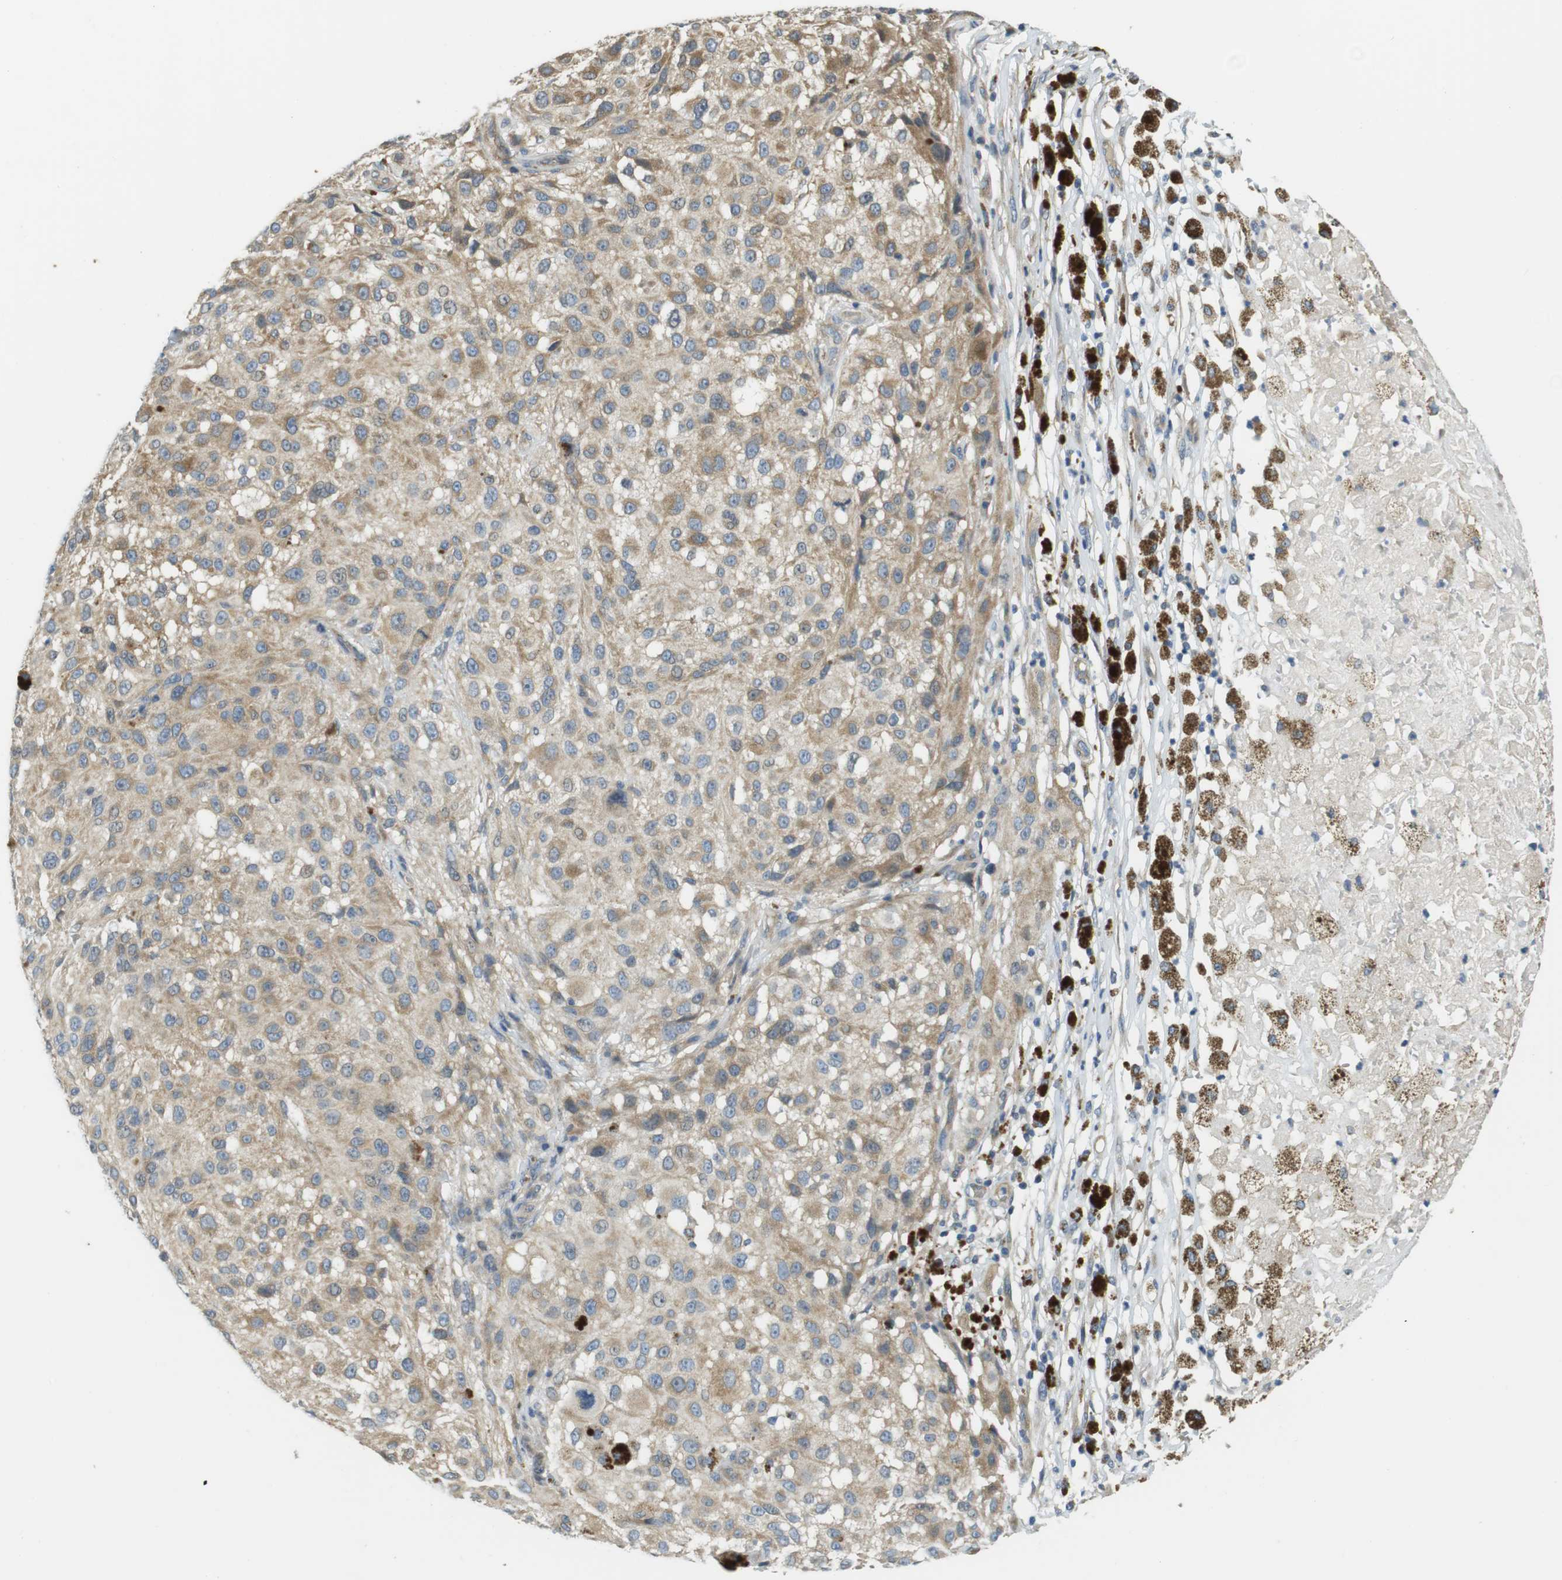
{"staining": {"intensity": "moderate", "quantity": ">75%", "location": "cytoplasmic/membranous"}, "tissue": "melanoma", "cell_type": "Tumor cells", "image_type": "cancer", "snomed": [{"axis": "morphology", "description": "Necrosis, NOS"}, {"axis": "morphology", "description": "Malignant melanoma, NOS"}, {"axis": "topography", "description": "Skin"}], "caption": "Tumor cells display medium levels of moderate cytoplasmic/membranous positivity in approximately >75% of cells in melanoma.", "gene": "ABHD15", "patient": {"sex": "female", "age": 87}}